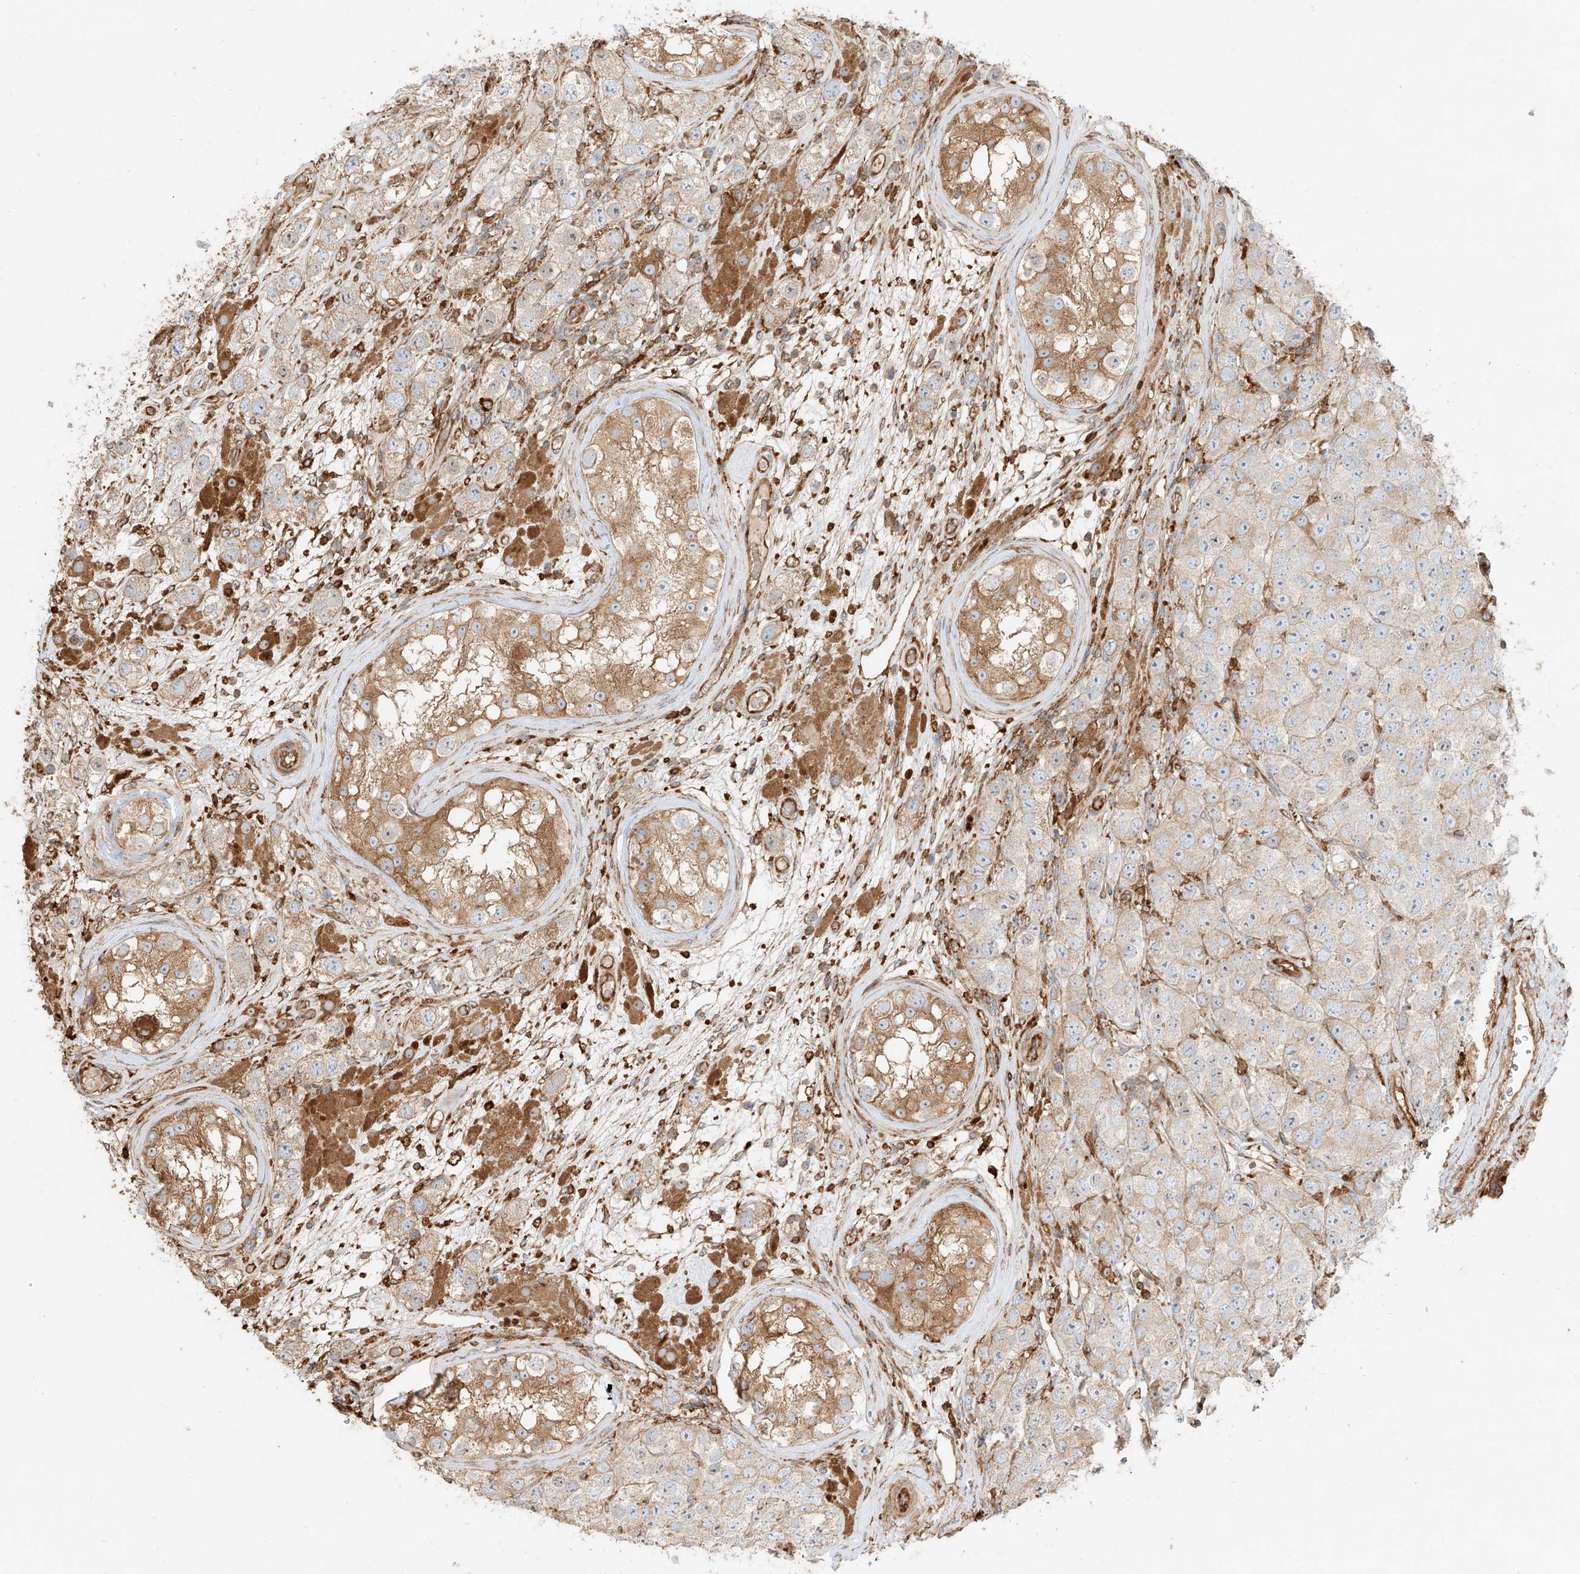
{"staining": {"intensity": "weak", "quantity": "25%-75%", "location": "cytoplasmic/membranous"}, "tissue": "testis cancer", "cell_type": "Tumor cells", "image_type": "cancer", "snomed": [{"axis": "morphology", "description": "Seminoma, NOS"}, {"axis": "topography", "description": "Testis"}], "caption": "Testis cancer stained with immunohistochemistry (IHC) shows weak cytoplasmic/membranous staining in about 25%-75% of tumor cells.", "gene": "SNX9", "patient": {"sex": "male", "age": 28}}